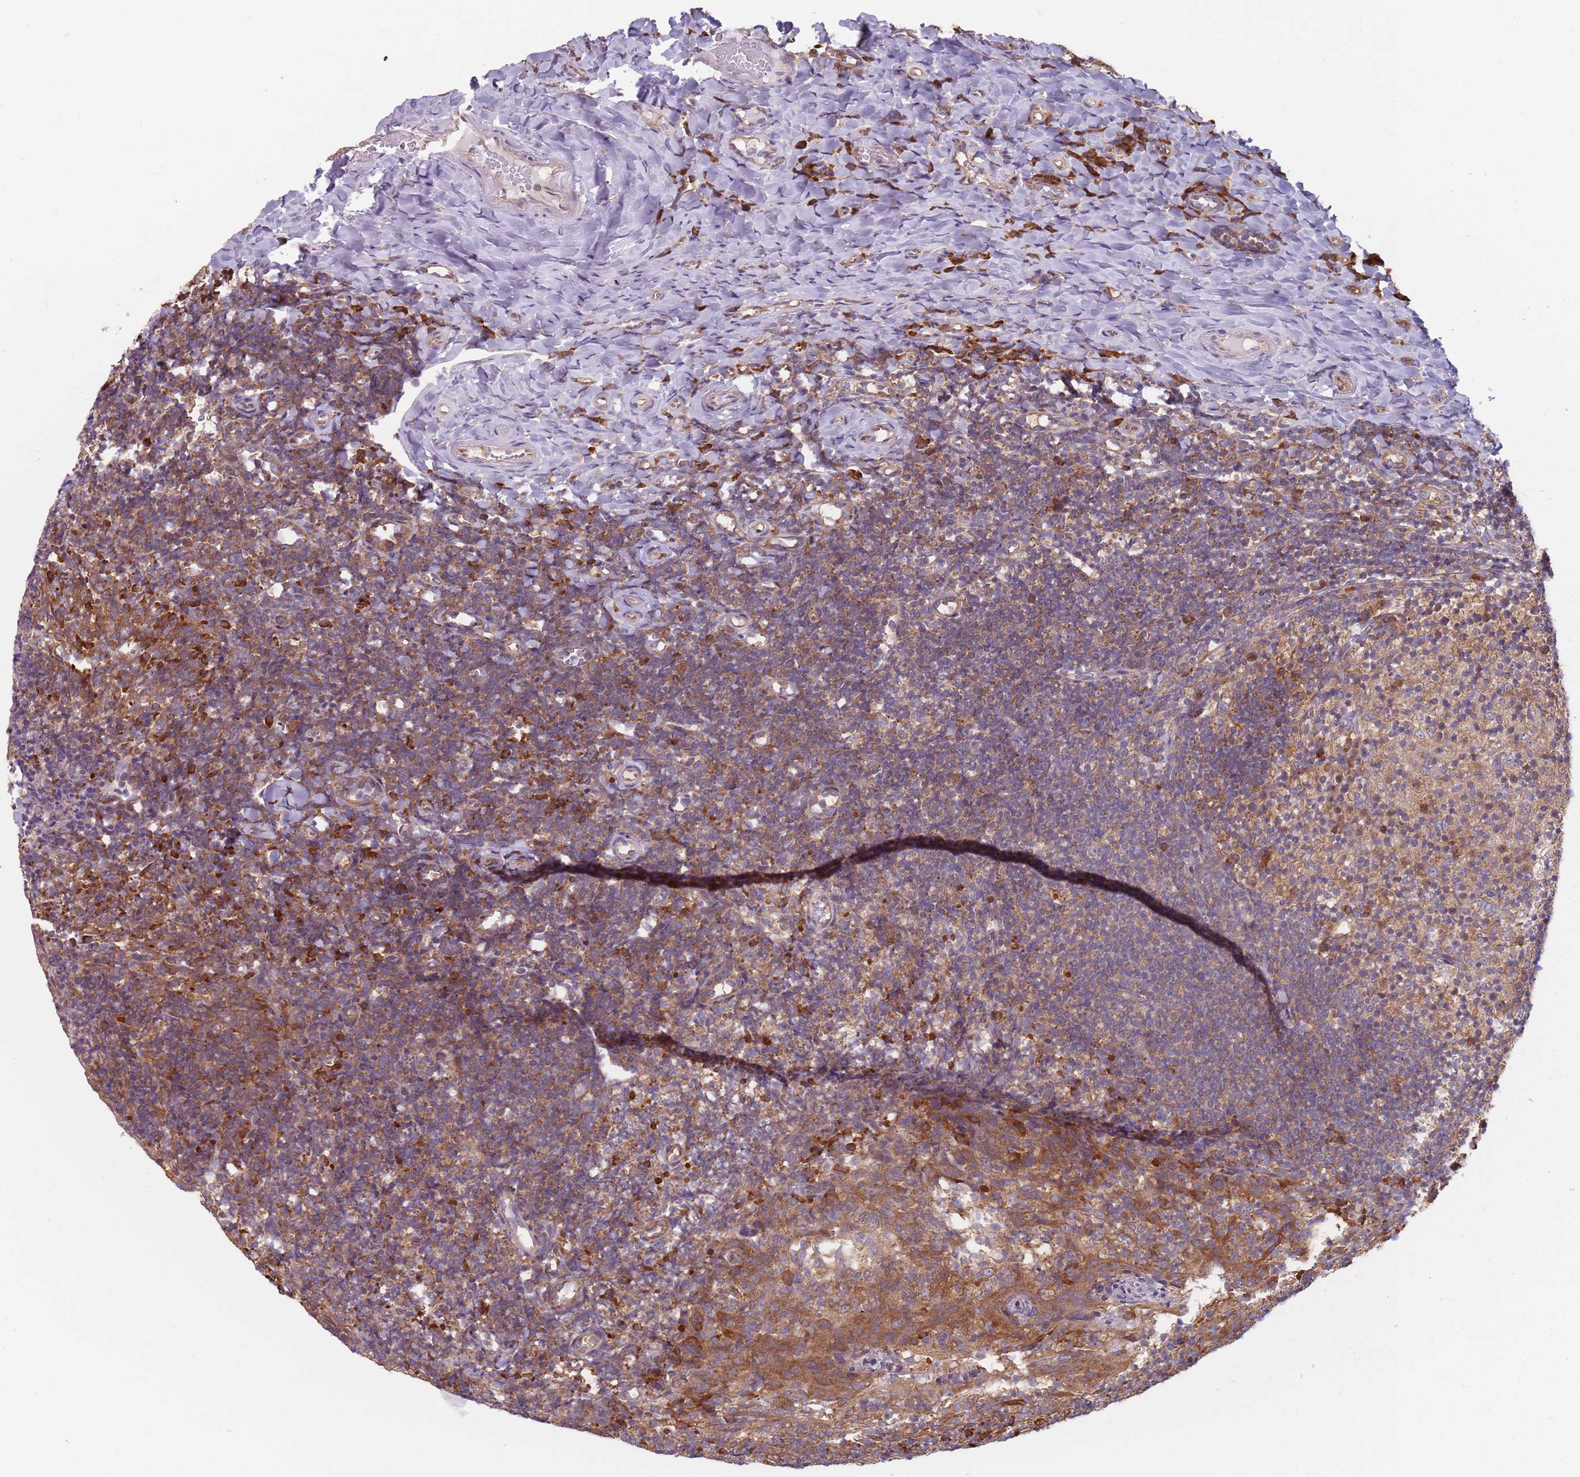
{"staining": {"intensity": "weak", "quantity": "25%-75%", "location": "cytoplasmic/membranous"}, "tissue": "tonsil", "cell_type": "Germinal center cells", "image_type": "normal", "snomed": [{"axis": "morphology", "description": "Normal tissue, NOS"}, {"axis": "topography", "description": "Tonsil"}], "caption": "Immunohistochemistry of benign tonsil shows low levels of weak cytoplasmic/membranous expression in about 25%-75% of germinal center cells.", "gene": "RPL17", "patient": {"sex": "female", "age": 10}}